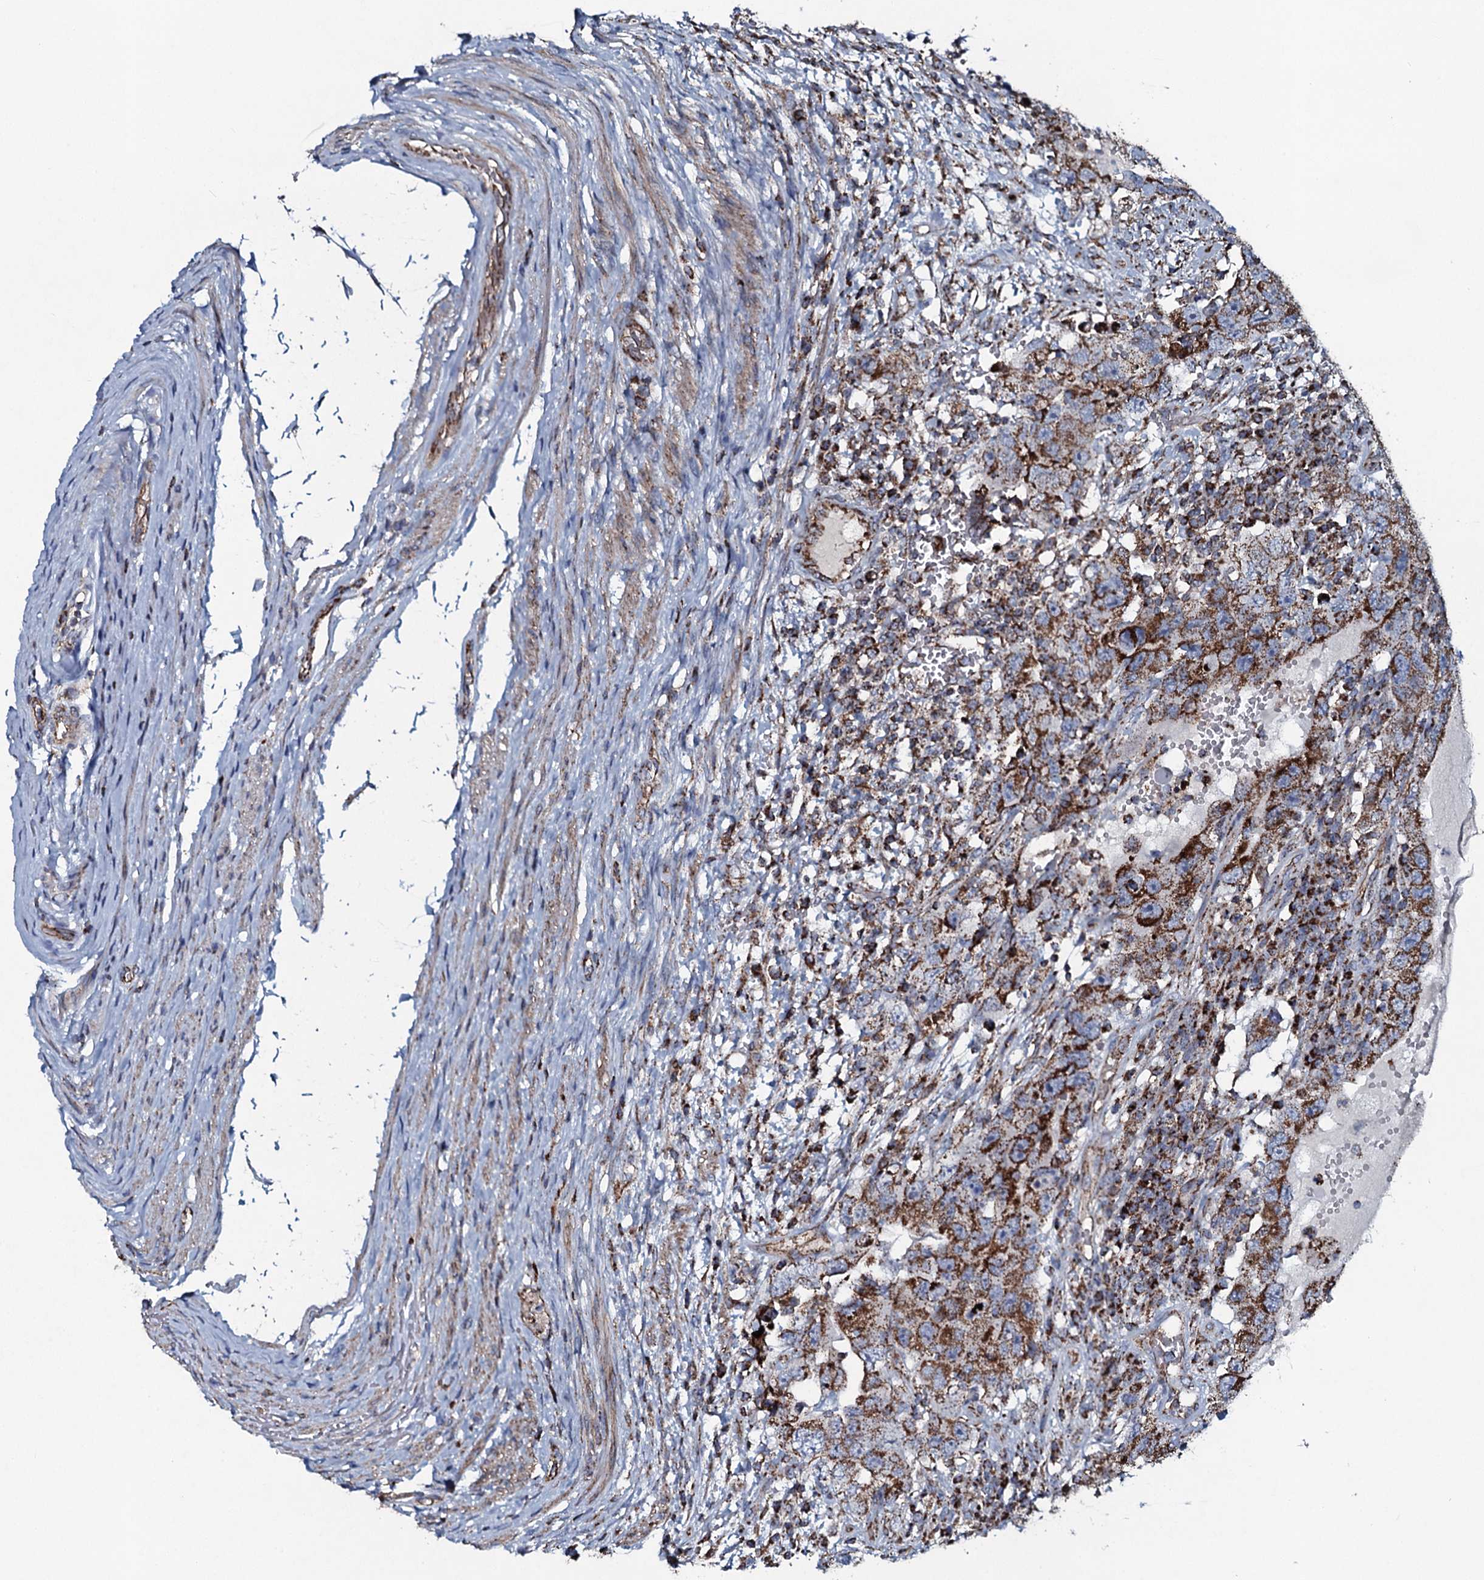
{"staining": {"intensity": "strong", "quantity": ">75%", "location": "cytoplasmic/membranous"}, "tissue": "testis cancer", "cell_type": "Tumor cells", "image_type": "cancer", "snomed": [{"axis": "morphology", "description": "Carcinoma, Embryonal, NOS"}, {"axis": "topography", "description": "Testis"}], "caption": "This photomicrograph exhibits immunohistochemistry (IHC) staining of human embryonal carcinoma (testis), with high strong cytoplasmic/membranous staining in approximately >75% of tumor cells.", "gene": "EVC2", "patient": {"sex": "male", "age": 26}}